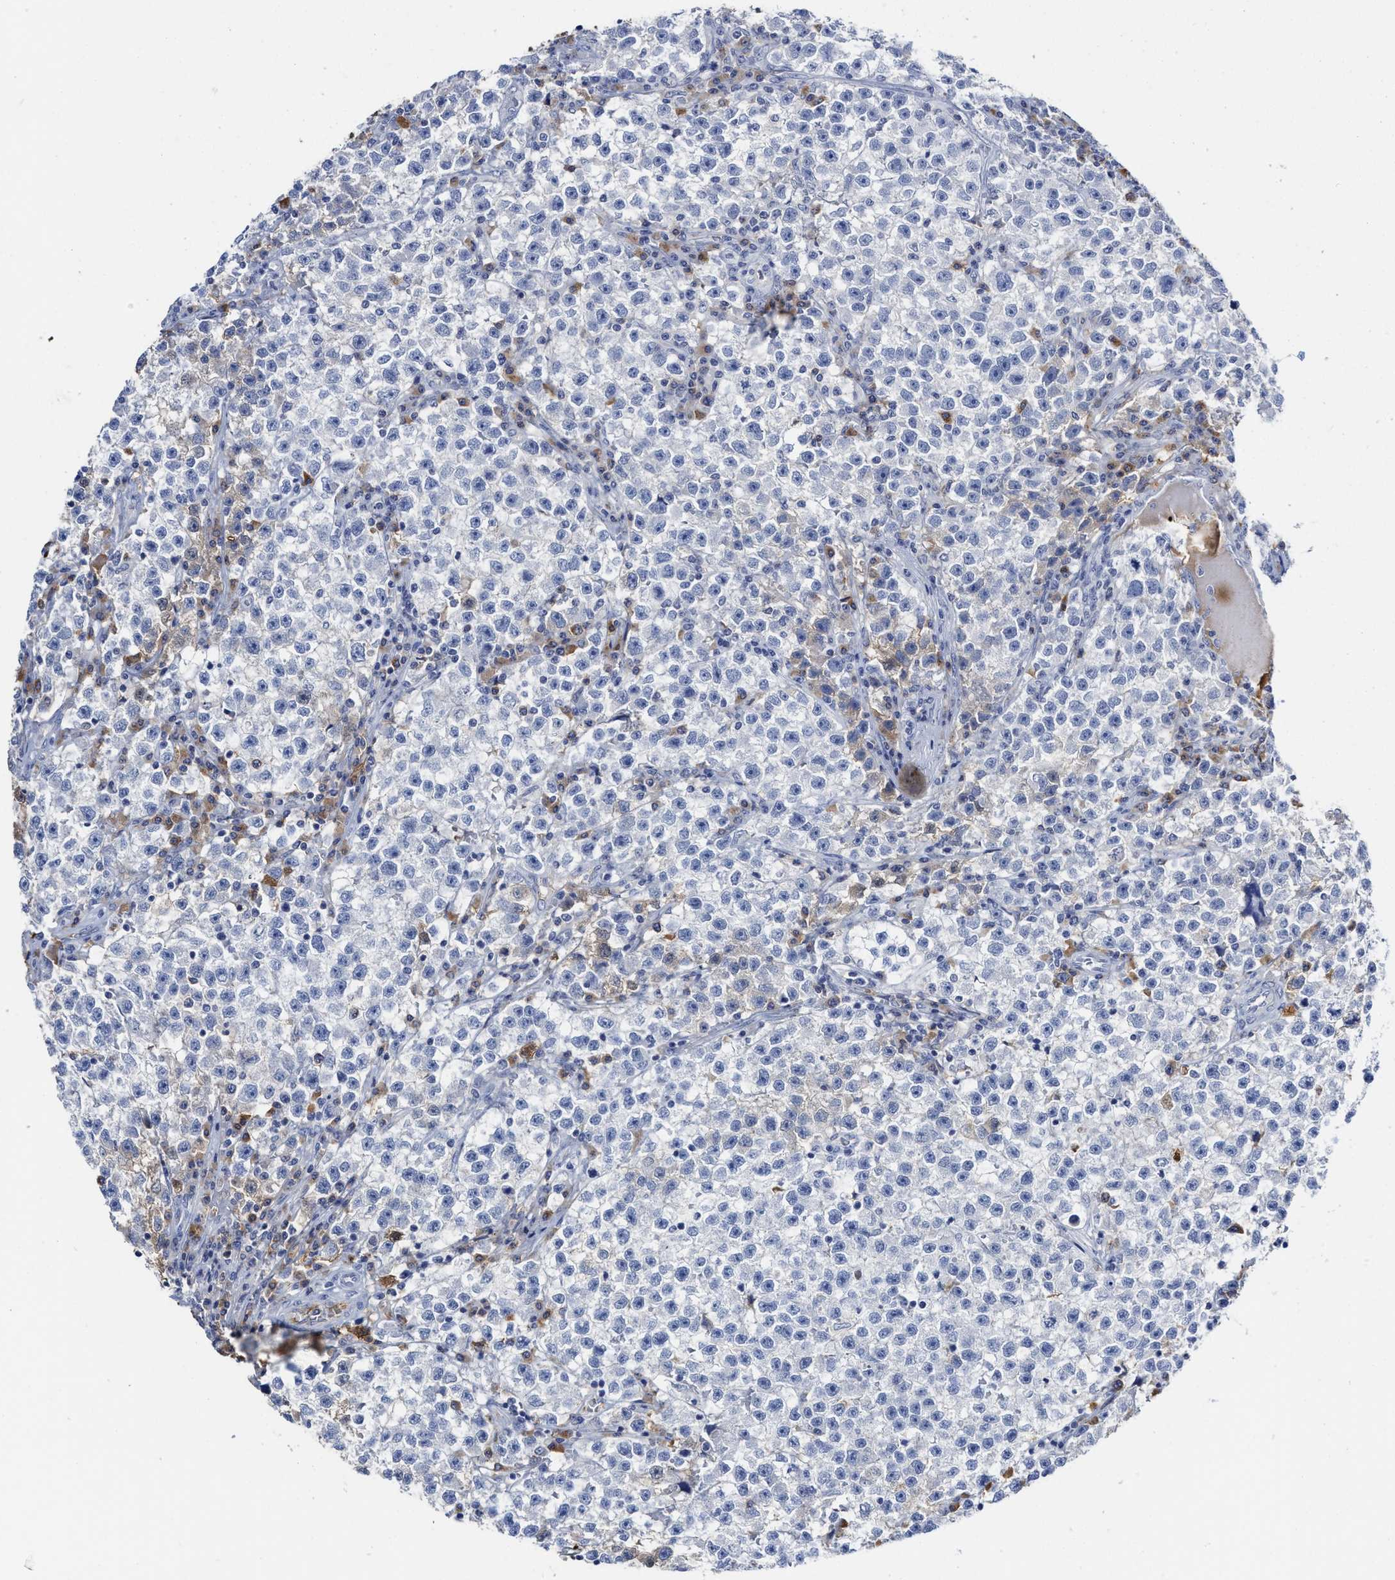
{"staining": {"intensity": "negative", "quantity": "none", "location": "none"}, "tissue": "testis cancer", "cell_type": "Tumor cells", "image_type": "cancer", "snomed": [{"axis": "morphology", "description": "Seminoma, NOS"}, {"axis": "topography", "description": "Testis"}], "caption": "Tumor cells are negative for brown protein staining in seminoma (testis).", "gene": "C2", "patient": {"sex": "male", "age": 22}}